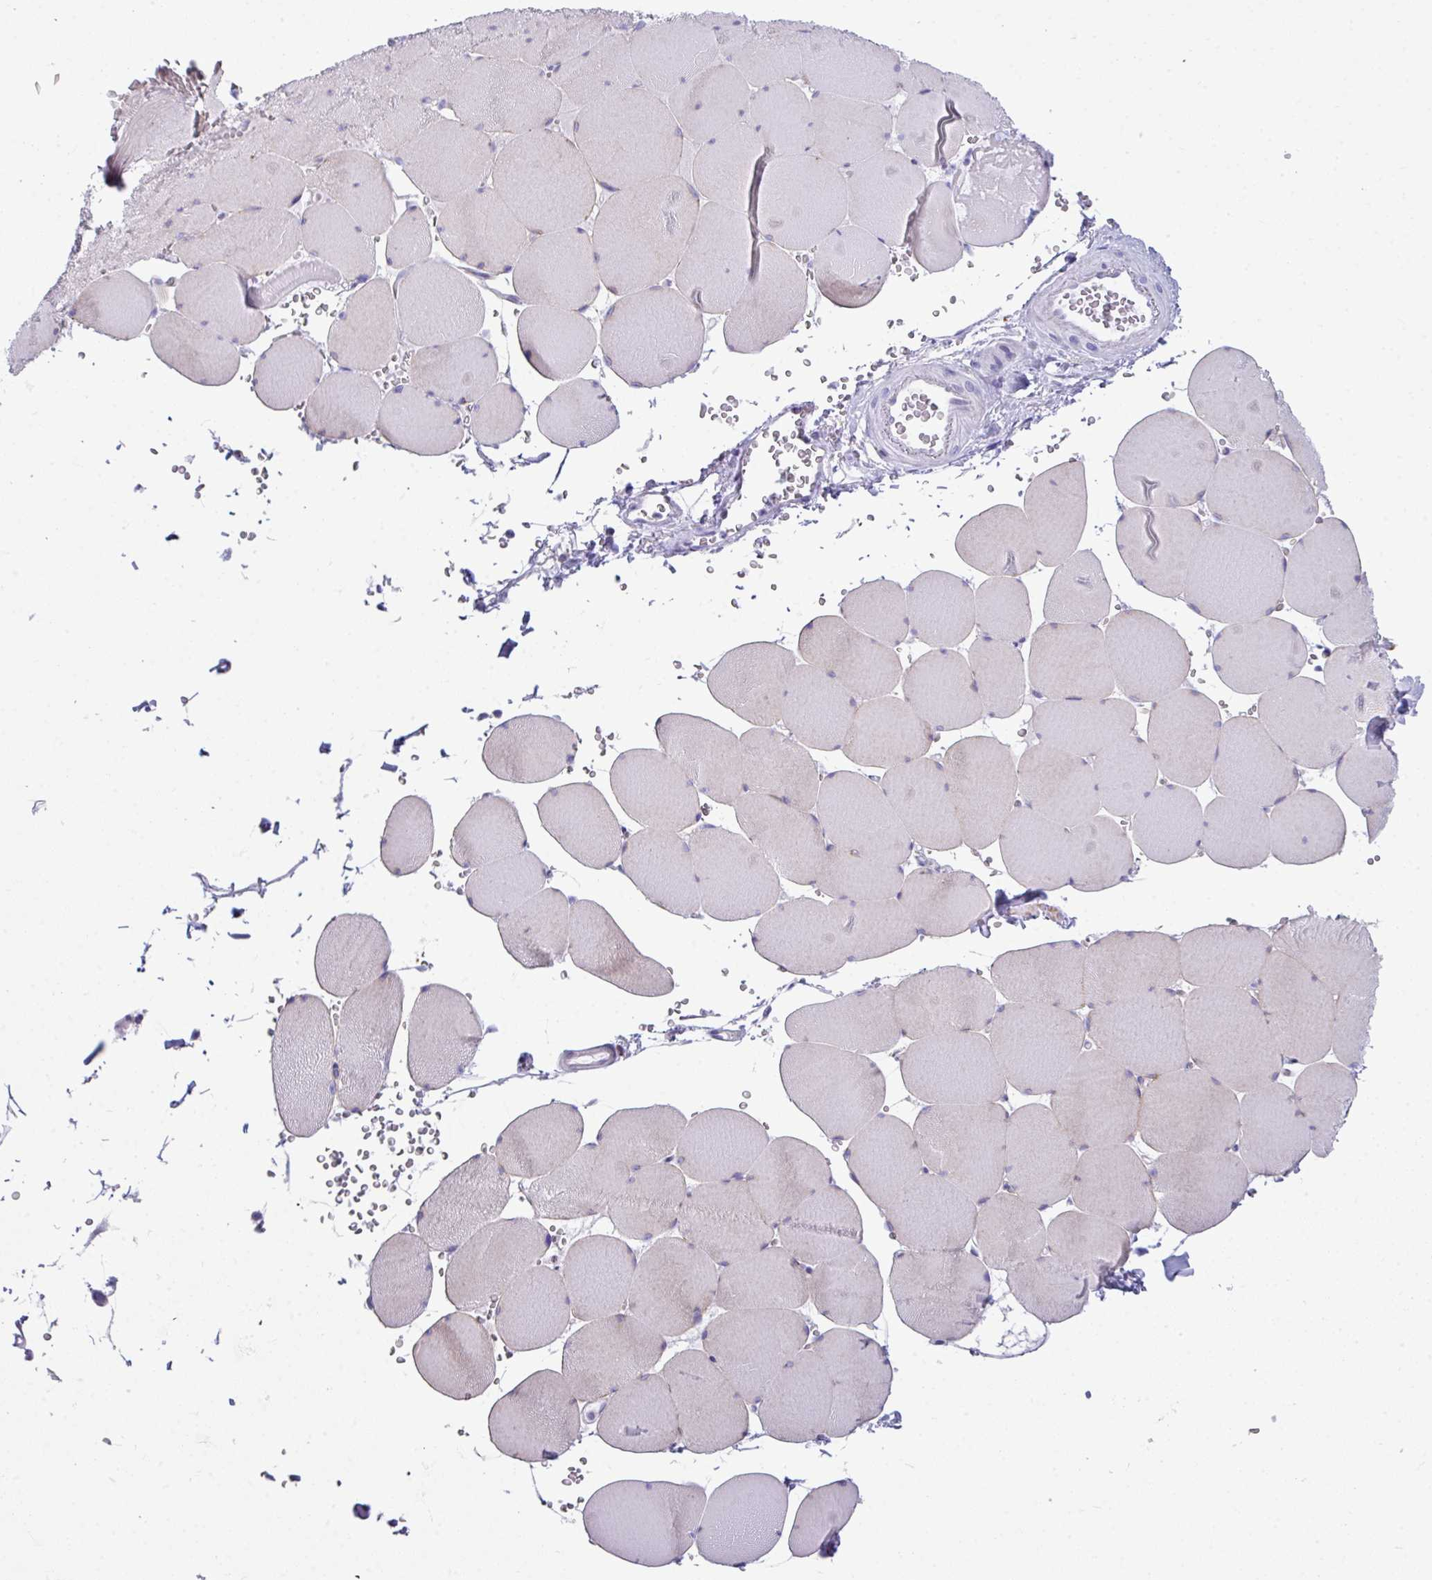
{"staining": {"intensity": "weak", "quantity": "<25%", "location": "cytoplasmic/membranous"}, "tissue": "skeletal muscle", "cell_type": "Myocytes", "image_type": "normal", "snomed": [{"axis": "morphology", "description": "Normal tissue, NOS"}, {"axis": "topography", "description": "Skeletal muscle"}, {"axis": "topography", "description": "Head-Neck"}], "caption": "IHC histopathology image of benign human skeletal muscle stained for a protein (brown), which demonstrates no staining in myocytes.", "gene": "ABCC5", "patient": {"sex": "male", "age": 66}}